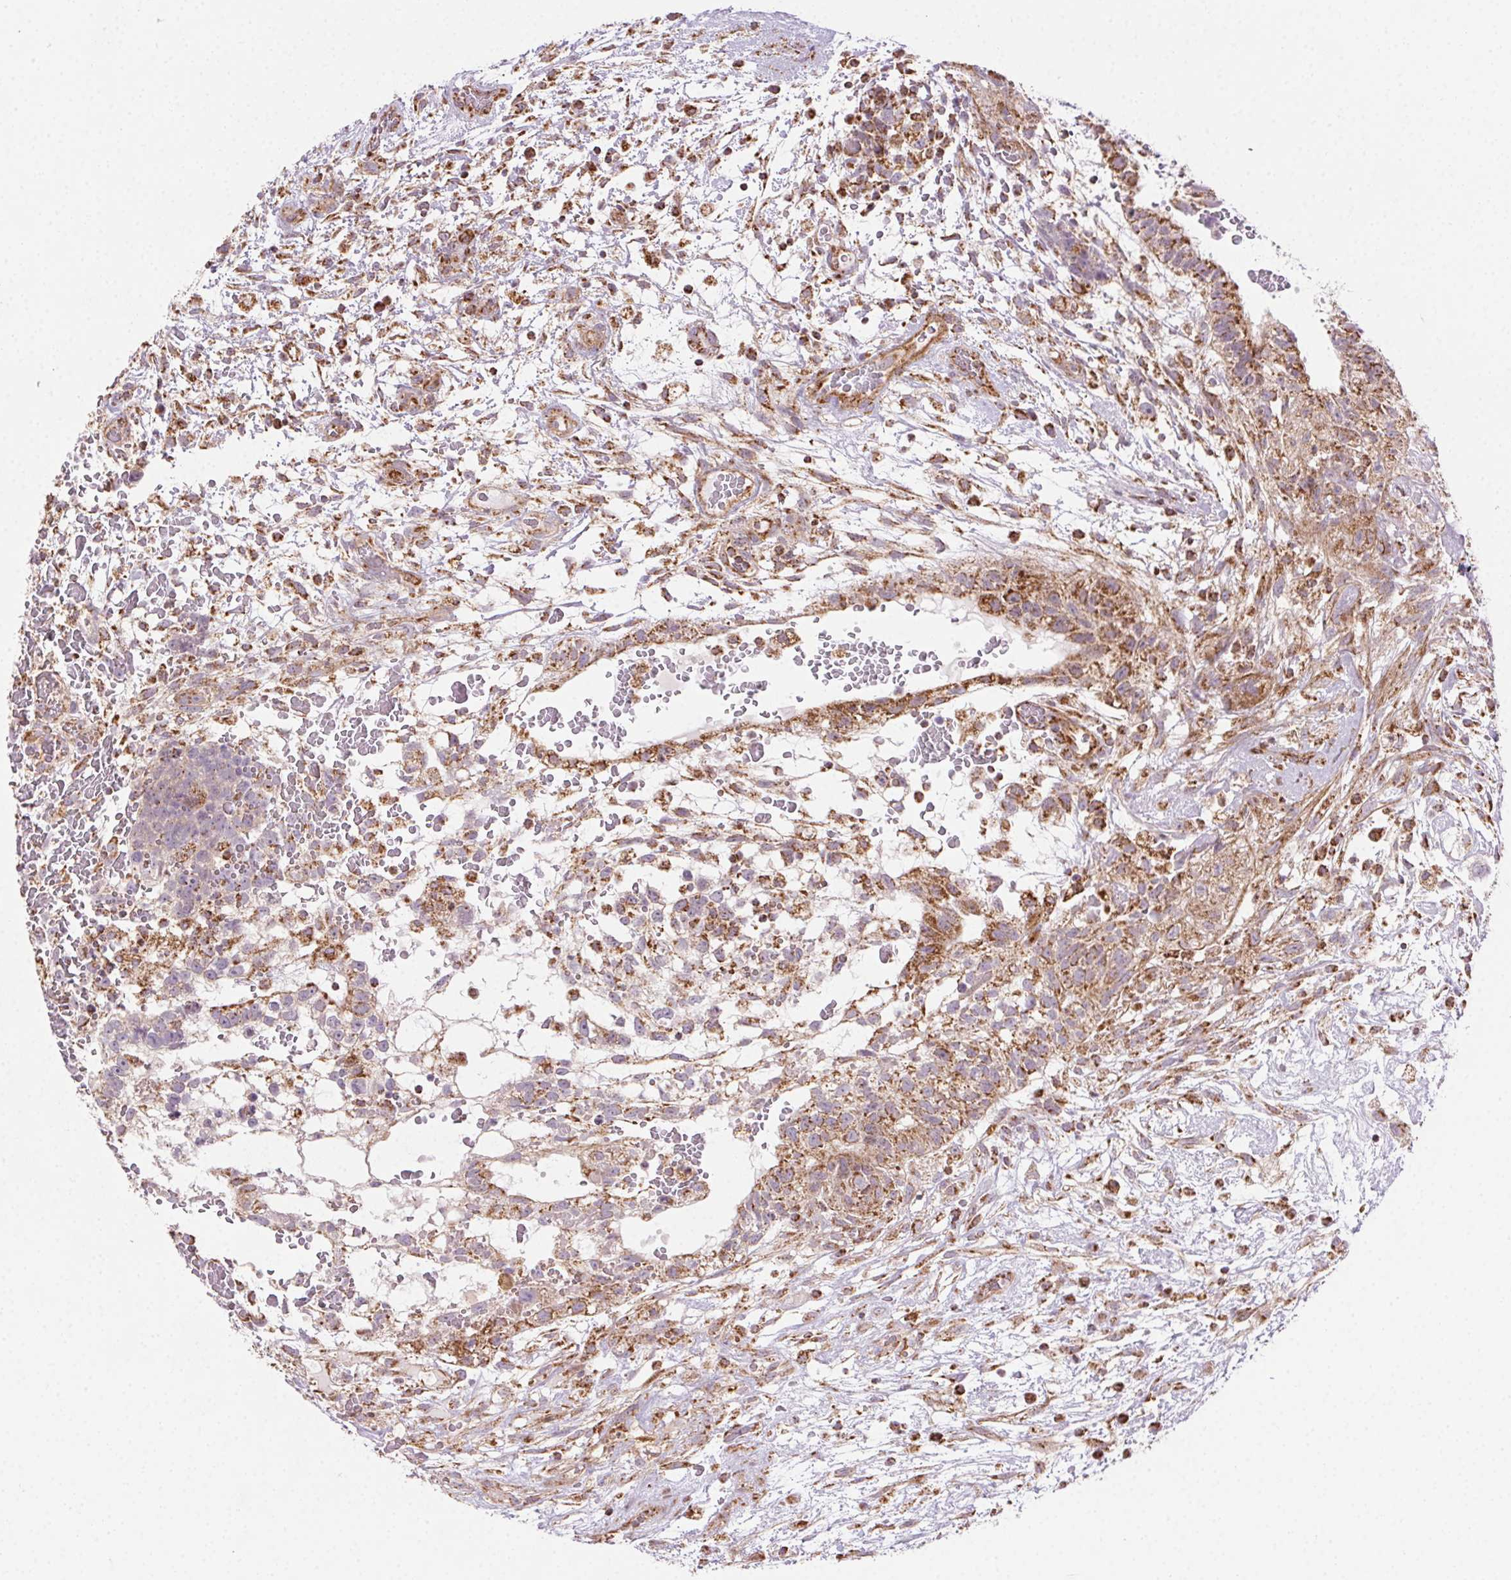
{"staining": {"intensity": "moderate", "quantity": ">75%", "location": "cytoplasmic/membranous"}, "tissue": "testis cancer", "cell_type": "Tumor cells", "image_type": "cancer", "snomed": [{"axis": "morphology", "description": "Normal tissue, NOS"}, {"axis": "morphology", "description": "Carcinoma, Embryonal, NOS"}, {"axis": "topography", "description": "Testis"}], "caption": "A high-resolution histopathology image shows IHC staining of testis embryonal carcinoma, which demonstrates moderate cytoplasmic/membranous staining in approximately >75% of tumor cells.", "gene": "CLPB", "patient": {"sex": "male", "age": 32}}